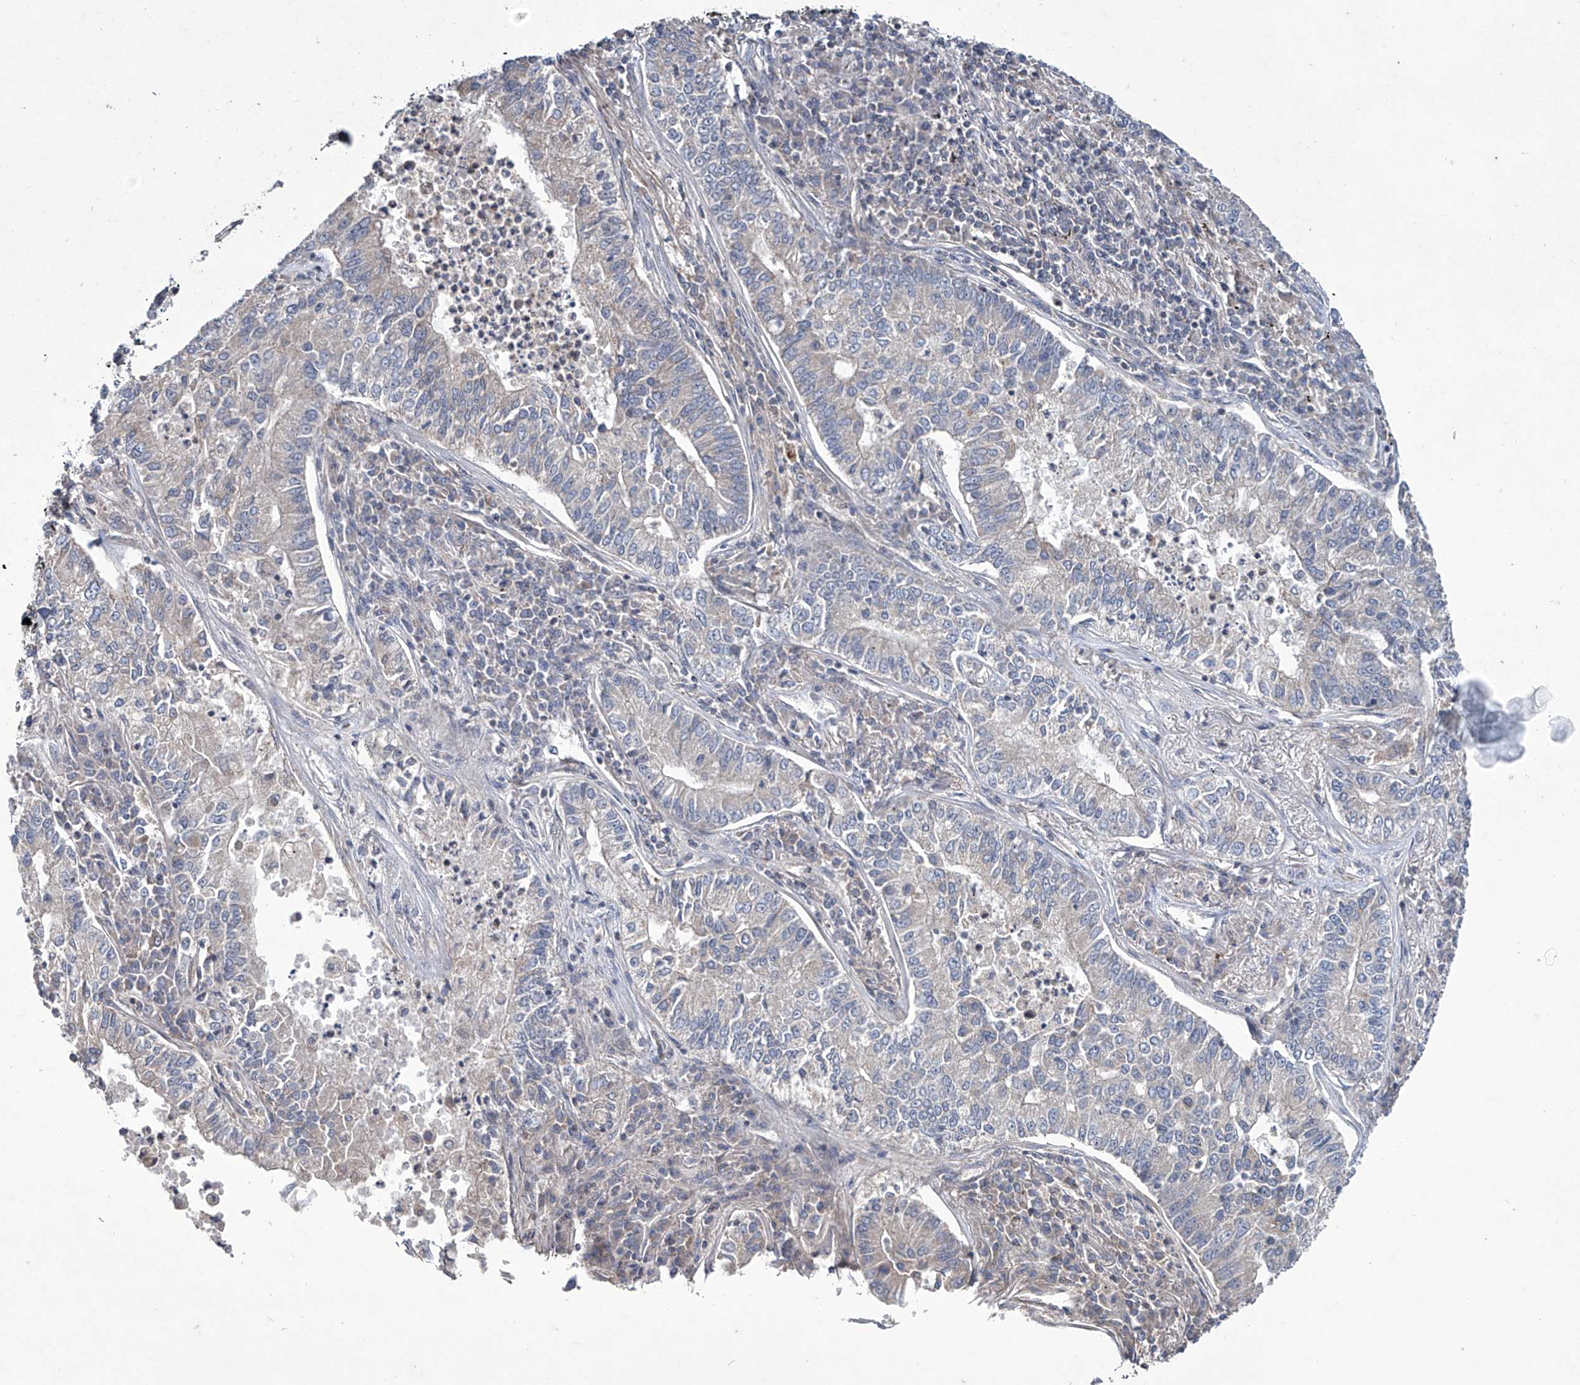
{"staining": {"intensity": "negative", "quantity": "none", "location": "none"}, "tissue": "lung cancer", "cell_type": "Tumor cells", "image_type": "cancer", "snomed": [{"axis": "morphology", "description": "Adenocarcinoma, NOS"}, {"axis": "topography", "description": "Lung"}], "caption": "Lung adenocarcinoma was stained to show a protein in brown. There is no significant staining in tumor cells. (DAB (3,3'-diaminobenzidine) IHC visualized using brightfield microscopy, high magnification).", "gene": "TRIM60", "patient": {"sex": "male", "age": 49}}